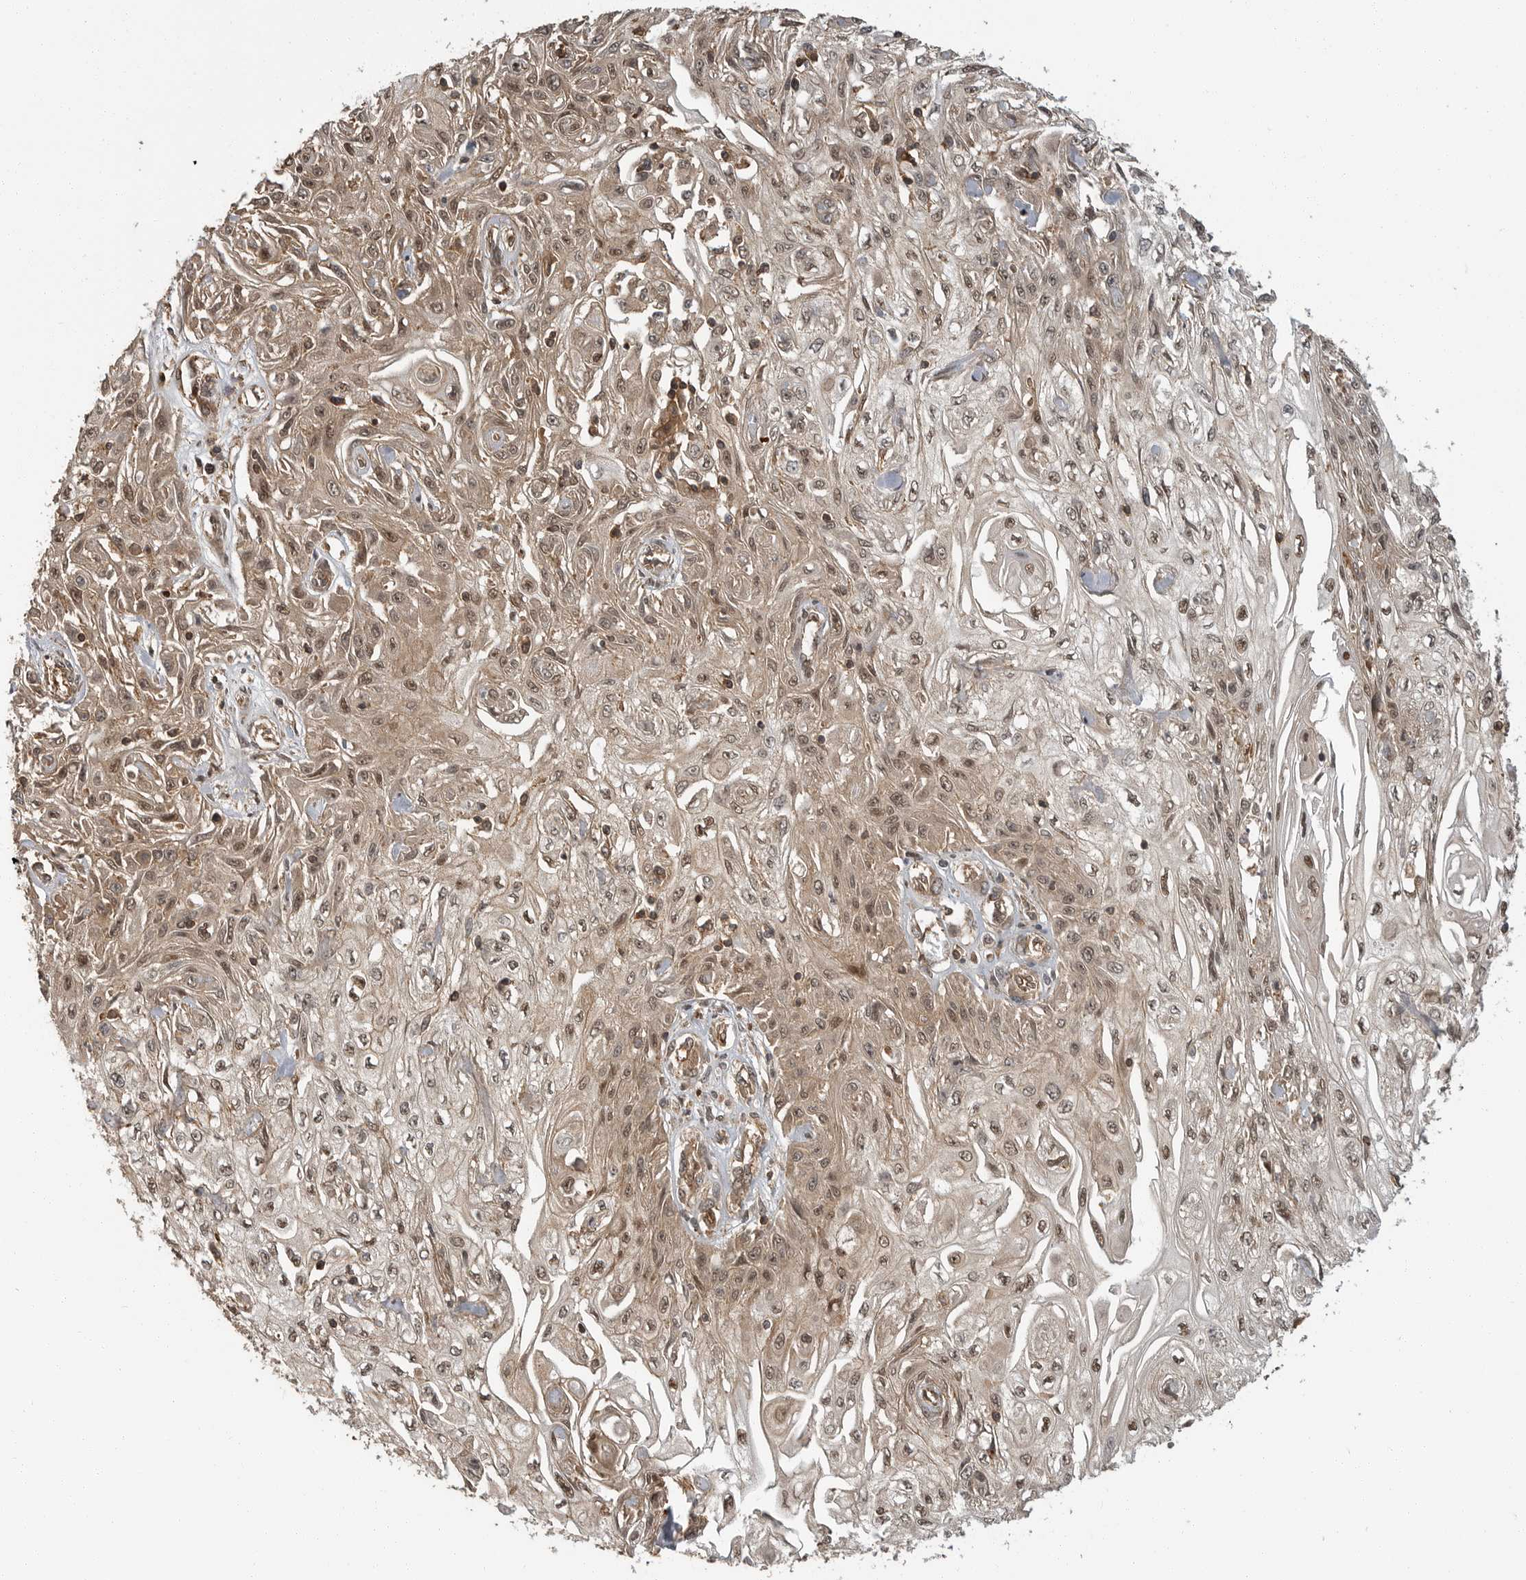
{"staining": {"intensity": "moderate", "quantity": "25%-75%", "location": "cytoplasmic/membranous,nuclear"}, "tissue": "skin cancer", "cell_type": "Tumor cells", "image_type": "cancer", "snomed": [{"axis": "morphology", "description": "Squamous cell carcinoma, NOS"}, {"axis": "morphology", "description": "Squamous cell carcinoma, metastatic, NOS"}, {"axis": "topography", "description": "Skin"}, {"axis": "topography", "description": "Lymph node"}], "caption": "Immunohistochemistry (IHC) of skin metastatic squamous cell carcinoma exhibits medium levels of moderate cytoplasmic/membranous and nuclear positivity in approximately 25%-75% of tumor cells.", "gene": "ERN1", "patient": {"sex": "male", "age": 75}}